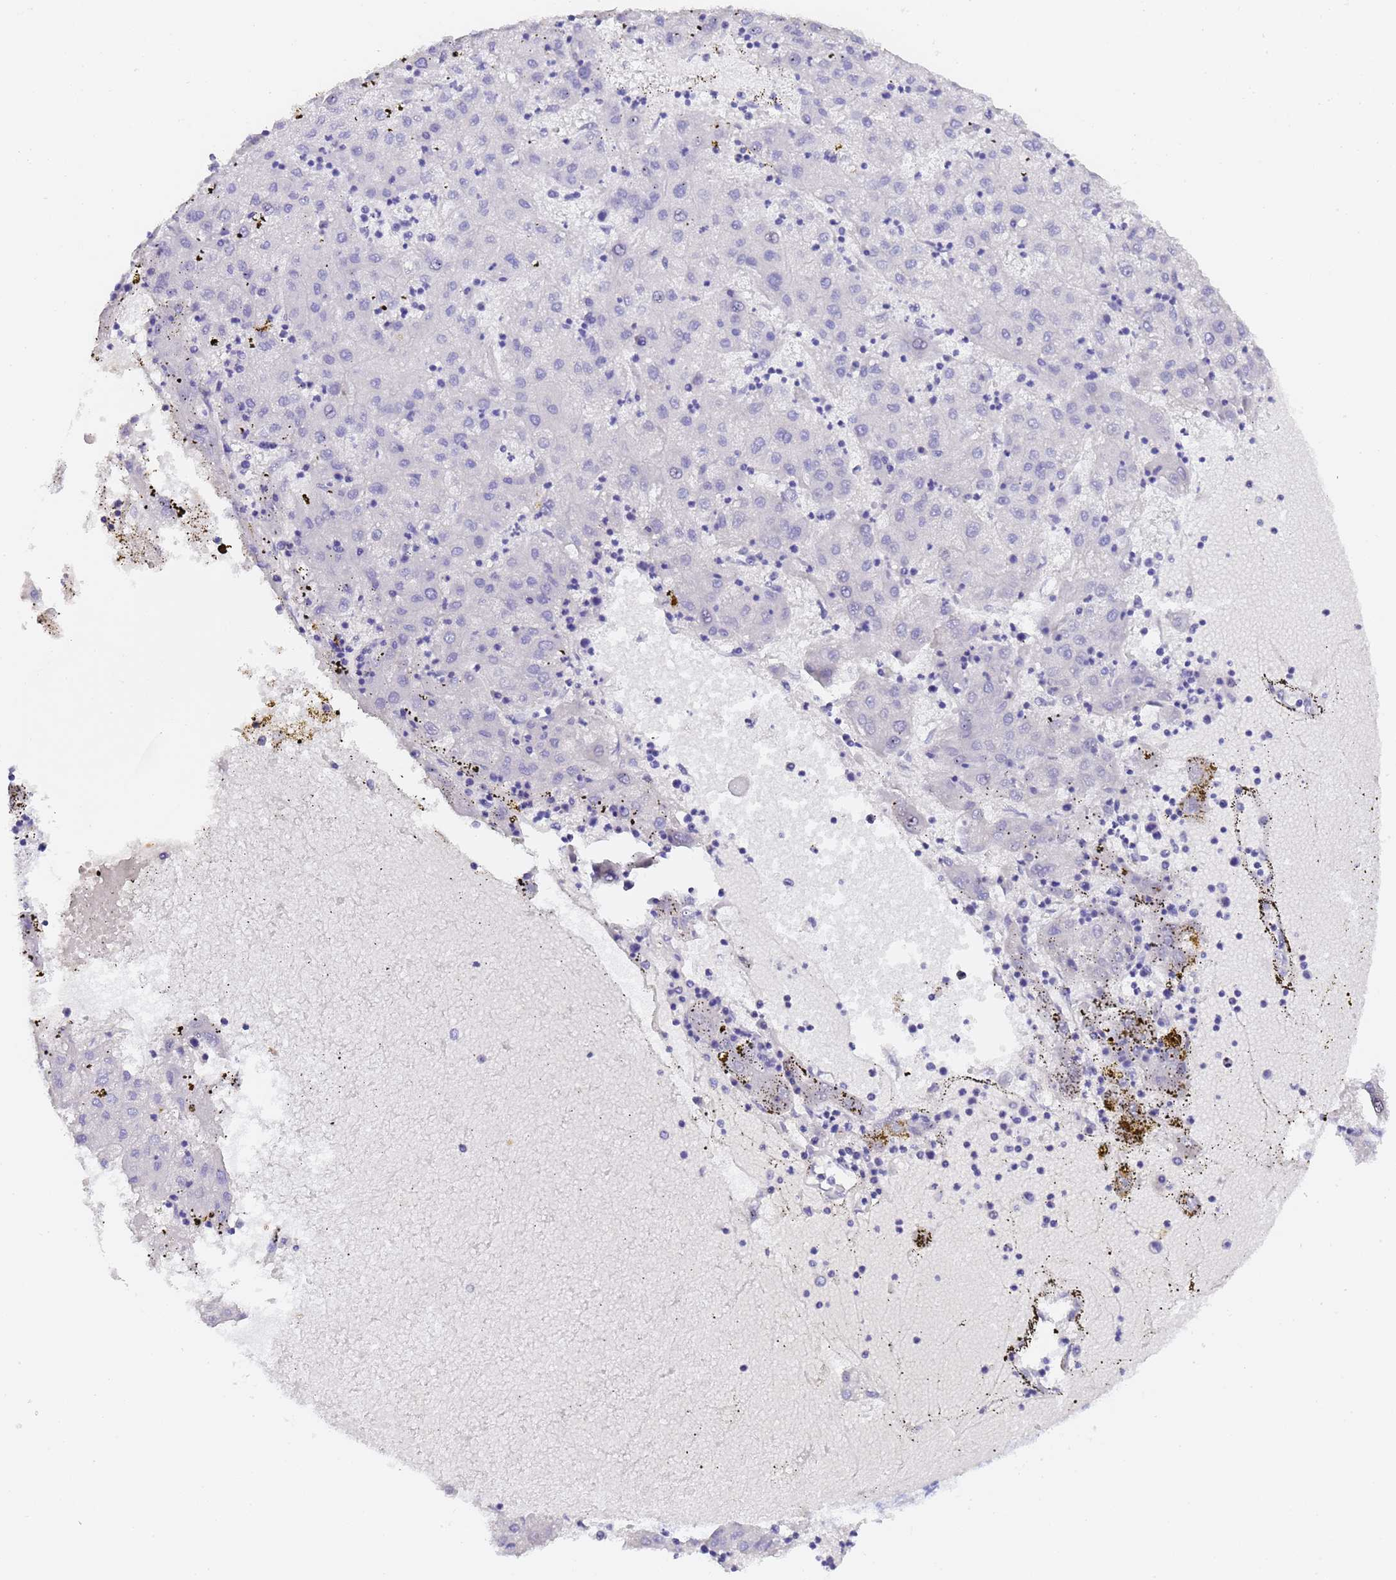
{"staining": {"intensity": "negative", "quantity": "none", "location": "none"}, "tissue": "liver cancer", "cell_type": "Tumor cells", "image_type": "cancer", "snomed": [{"axis": "morphology", "description": "Carcinoma, Hepatocellular, NOS"}, {"axis": "topography", "description": "Liver"}], "caption": "IHC of human liver hepatocellular carcinoma shows no expression in tumor cells.", "gene": "GABRA1", "patient": {"sex": "male", "age": 72}}